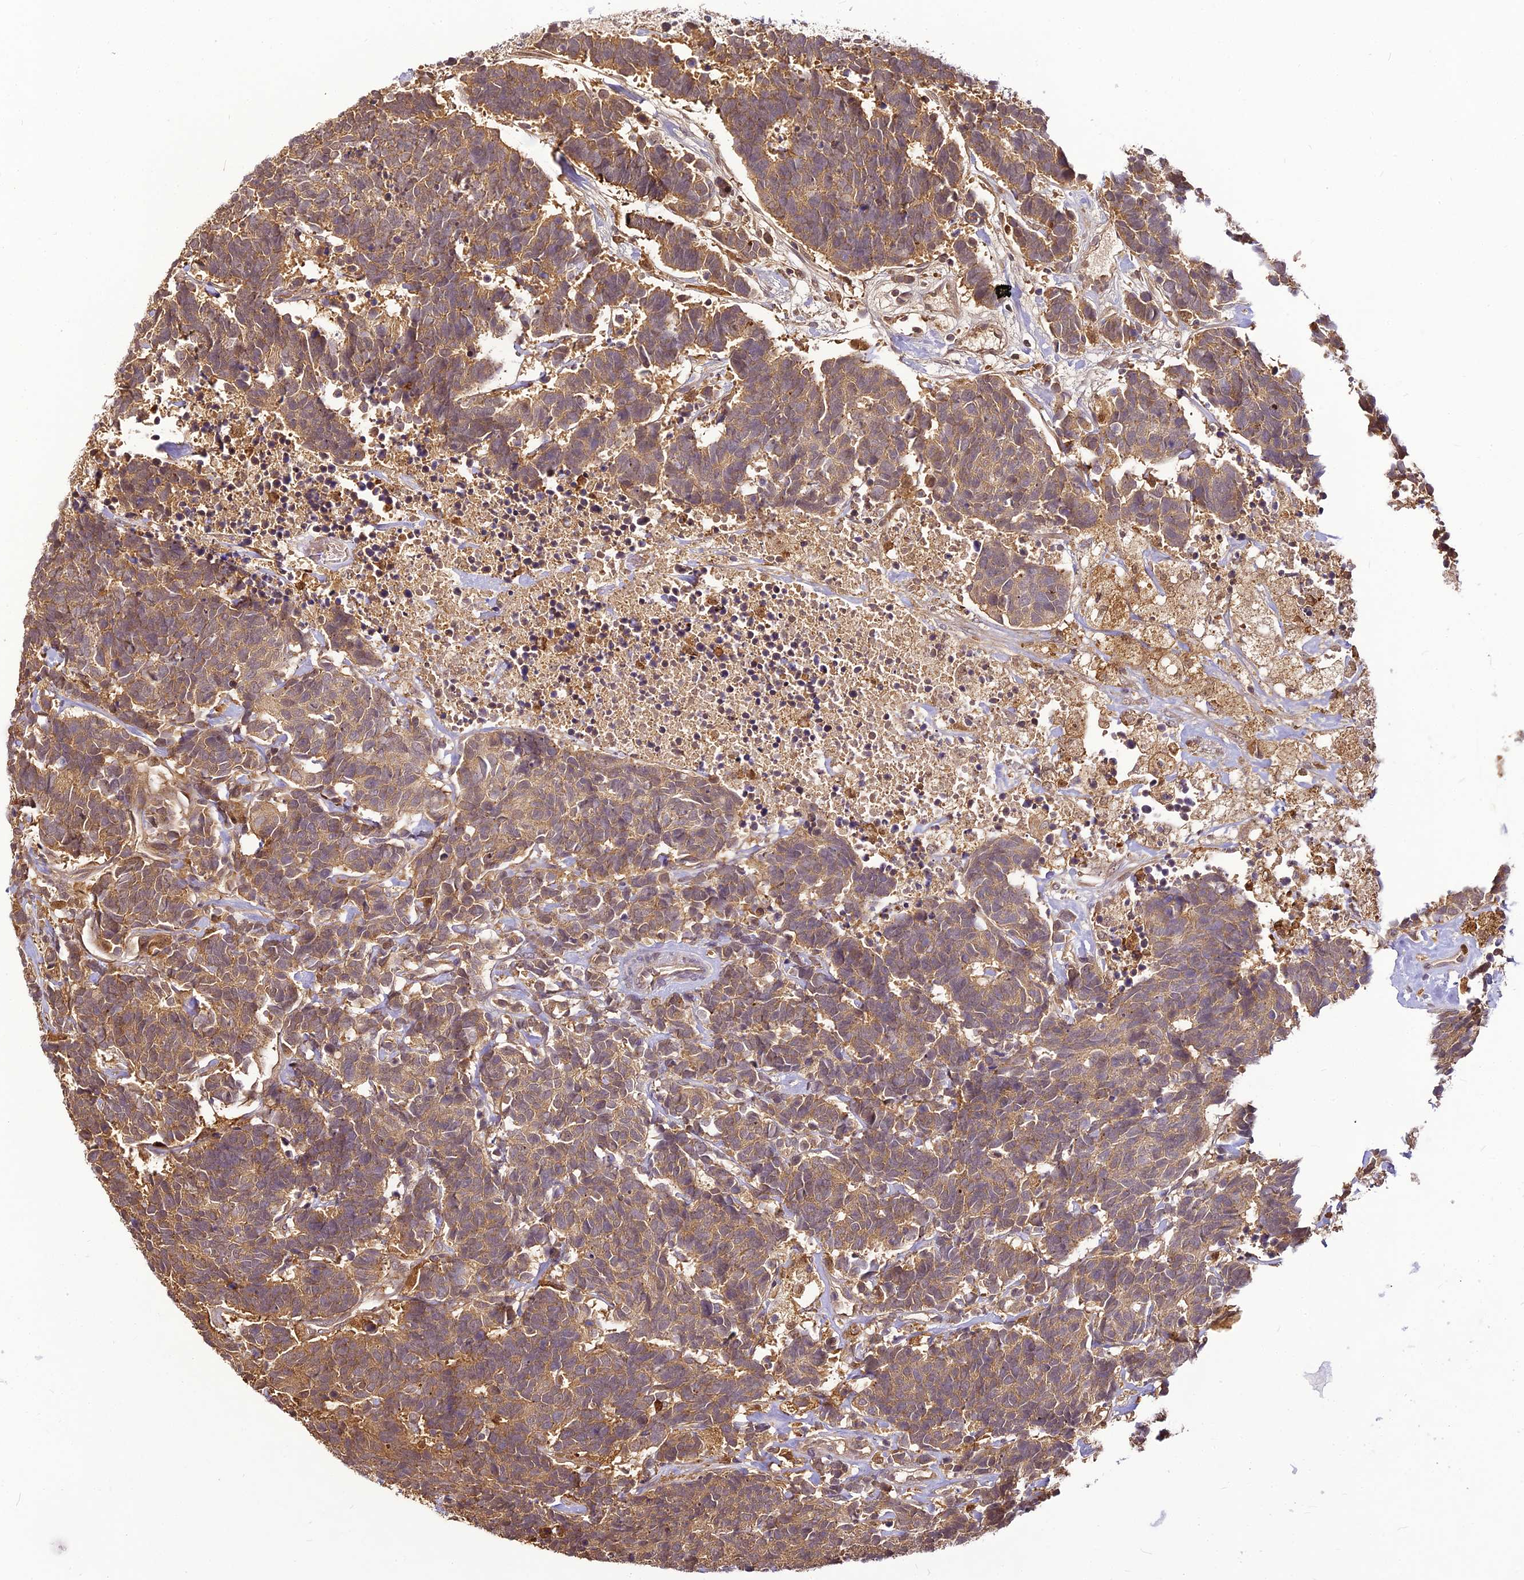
{"staining": {"intensity": "moderate", "quantity": "25%-75%", "location": "cytoplasmic/membranous"}, "tissue": "carcinoid", "cell_type": "Tumor cells", "image_type": "cancer", "snomed": [{"axis": "morphology", "description": "Carcinoma, NOS"}, {"axis": "morphology", "description": "Carcinoid, malignant, NOS"}, {"axis": "topography", "description": "Urinary bladder"}], "caption": "Immunohistochemistry (DAB) staining of carcinoma displays moderate cytoplasmic/membranous protein positivity in about 25%-75% of tumor cells.", "gene": "BCDIN3D", "patient": {"sex": "male", "age": 57}}